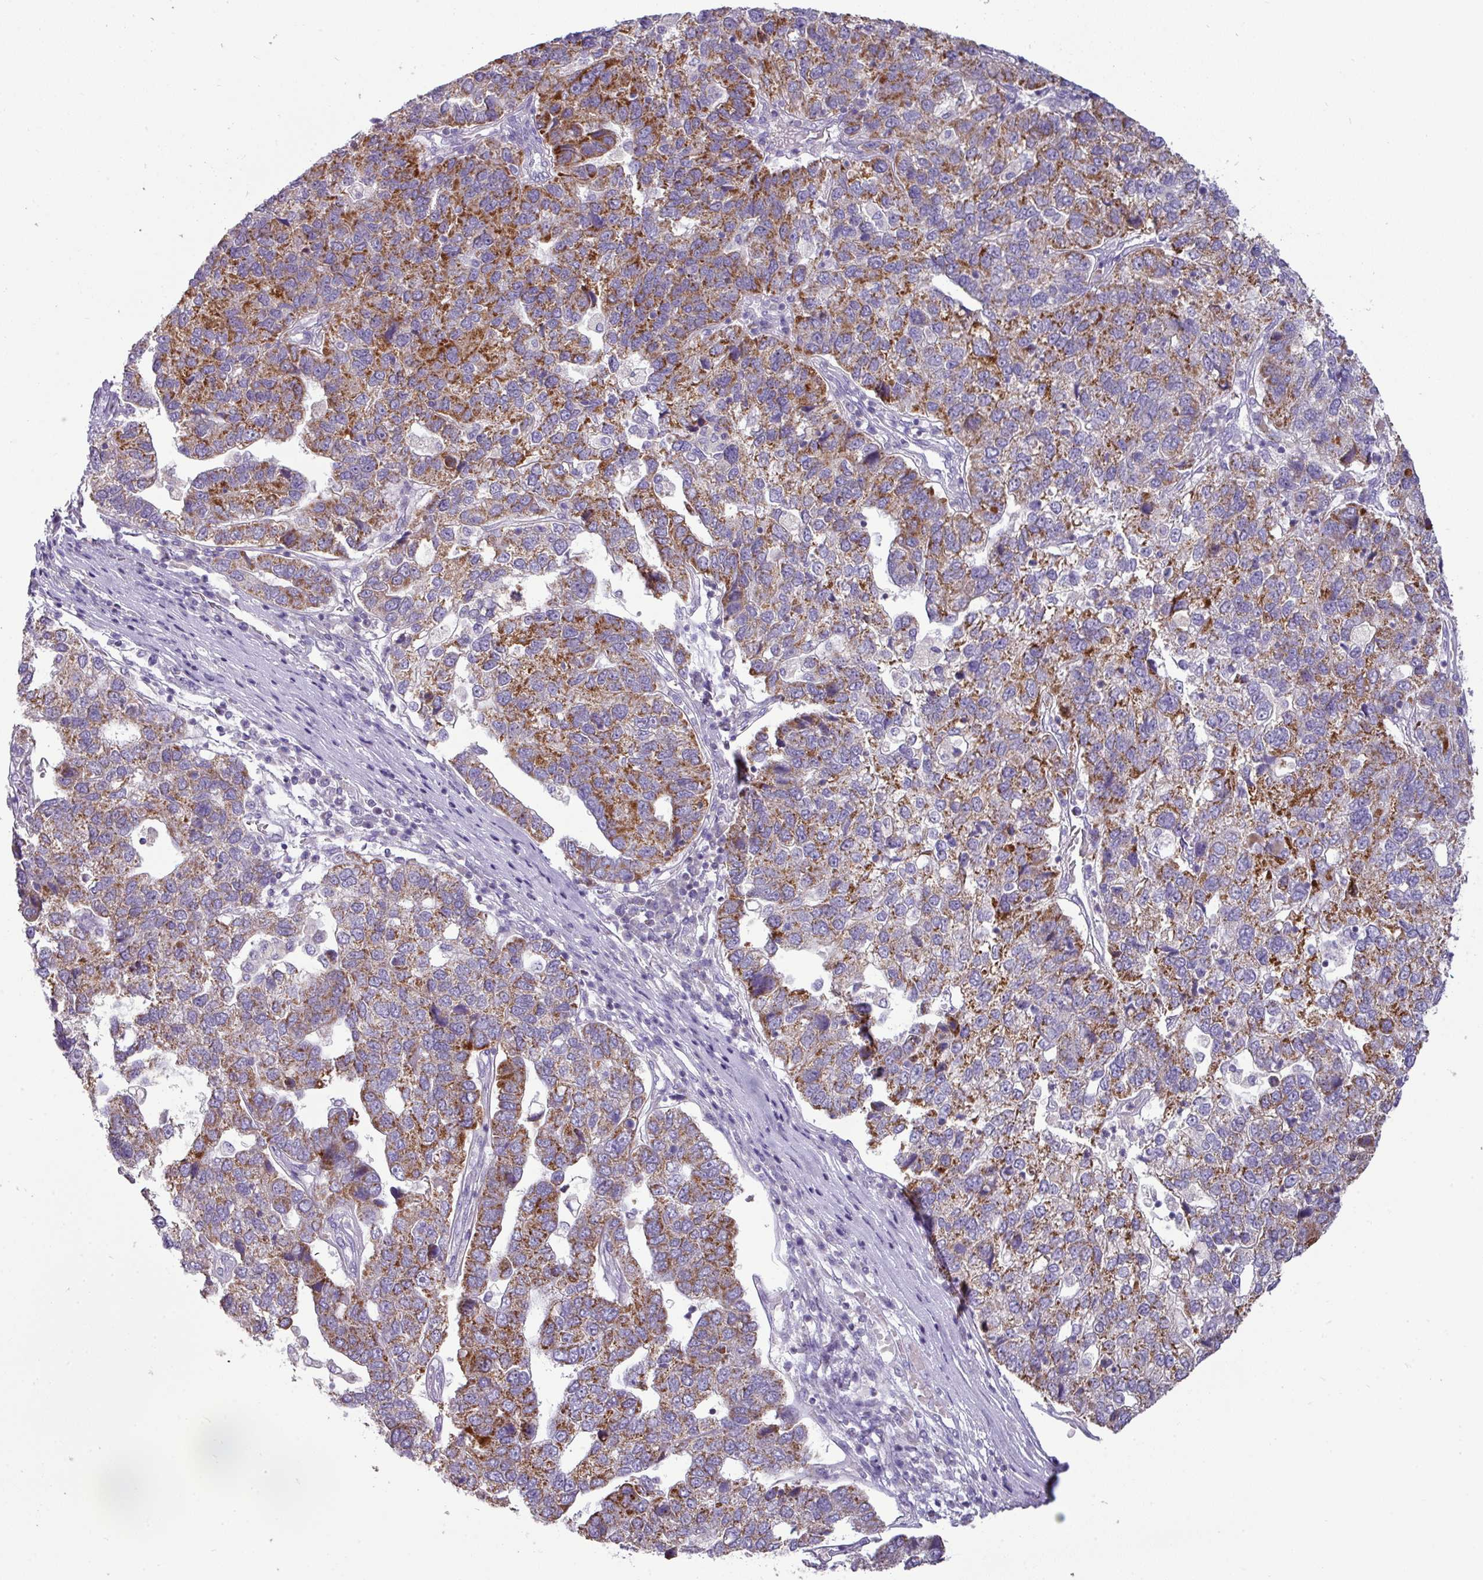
{"staining": {"intensity": "moderate", "quantity": ">75%", "location": "cytoplasmic/membranous"}, "tissue": "pancreatic cancer", "cell_type": "Tumor cells", "image_type": "cancer", "snomed": [{"axis": "morphology", "description": "Adenocarcinoma, NOS"}, {"axis": "topography", "description": "Pancreas"}], "caption": "Adenocarcinoma (pancreatic) stained with a protein marker reveals moderate staining in tumor cells.", "gene": "TRAPPC1", "patient": {"sex": "female", "age": 61}}